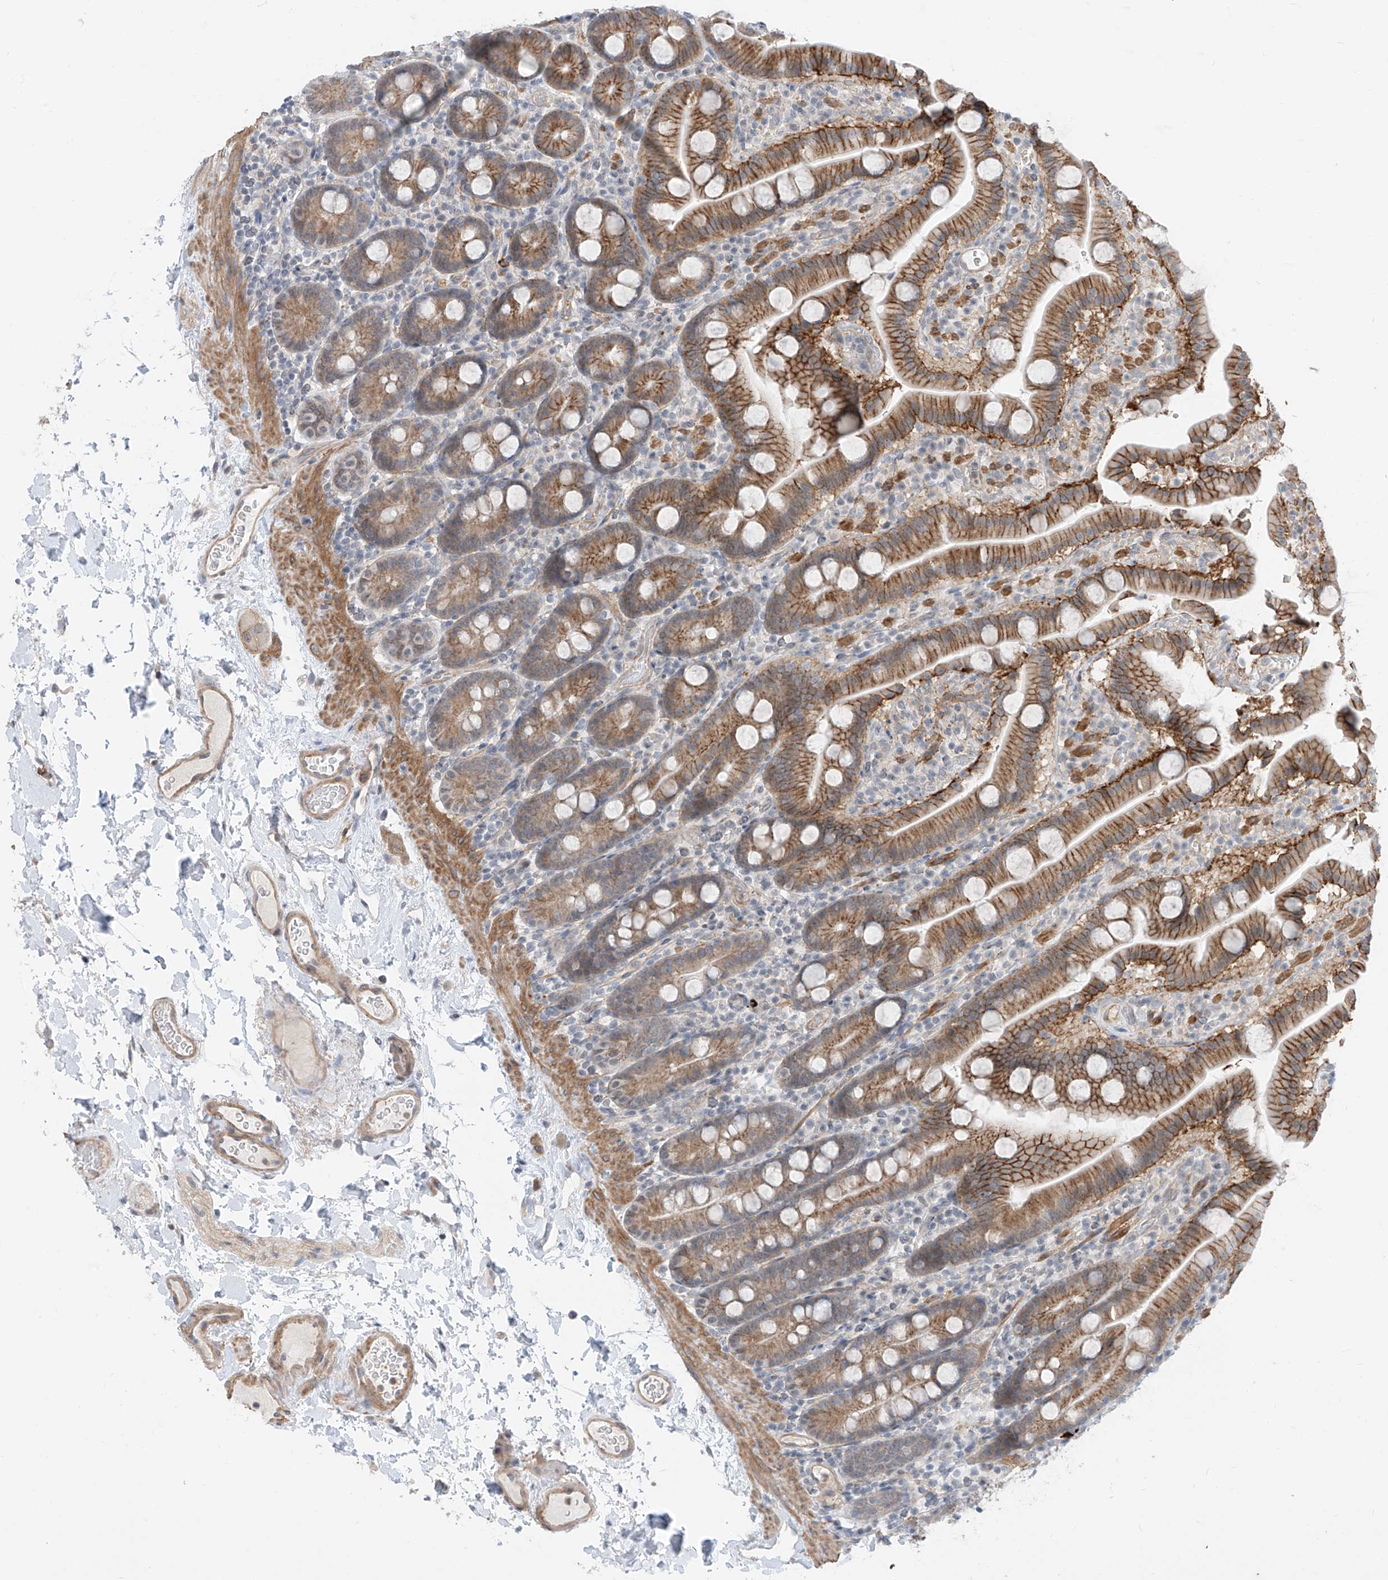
{"staining": {"intensity": "moderate", "quantity": ">75%", "location": "cytoplasmic/membranous"}, "tissue": "duodenum", "cell_type": "Glandular cells", "image_type": "normal", "snomed": [{"axis": "morphology", "description": "Normal tissue, NOS"}, {"axis": "topography", "description": "Duodenum"}], "caption": "Immunohistochemistry (IHC) of normal duodenum exhibits medium levels of moderate cytoplasmic/membranous staining in approximately >75% of glandular cells. The staining is performed using DAB (3,3'-diaminobenzidine) brown chromogen to label protein expression. The nuclei are counter-stained blue using hematoxylin.", "gene": "ABLIM2", "patient": {"sex": "male", "age": 55}}